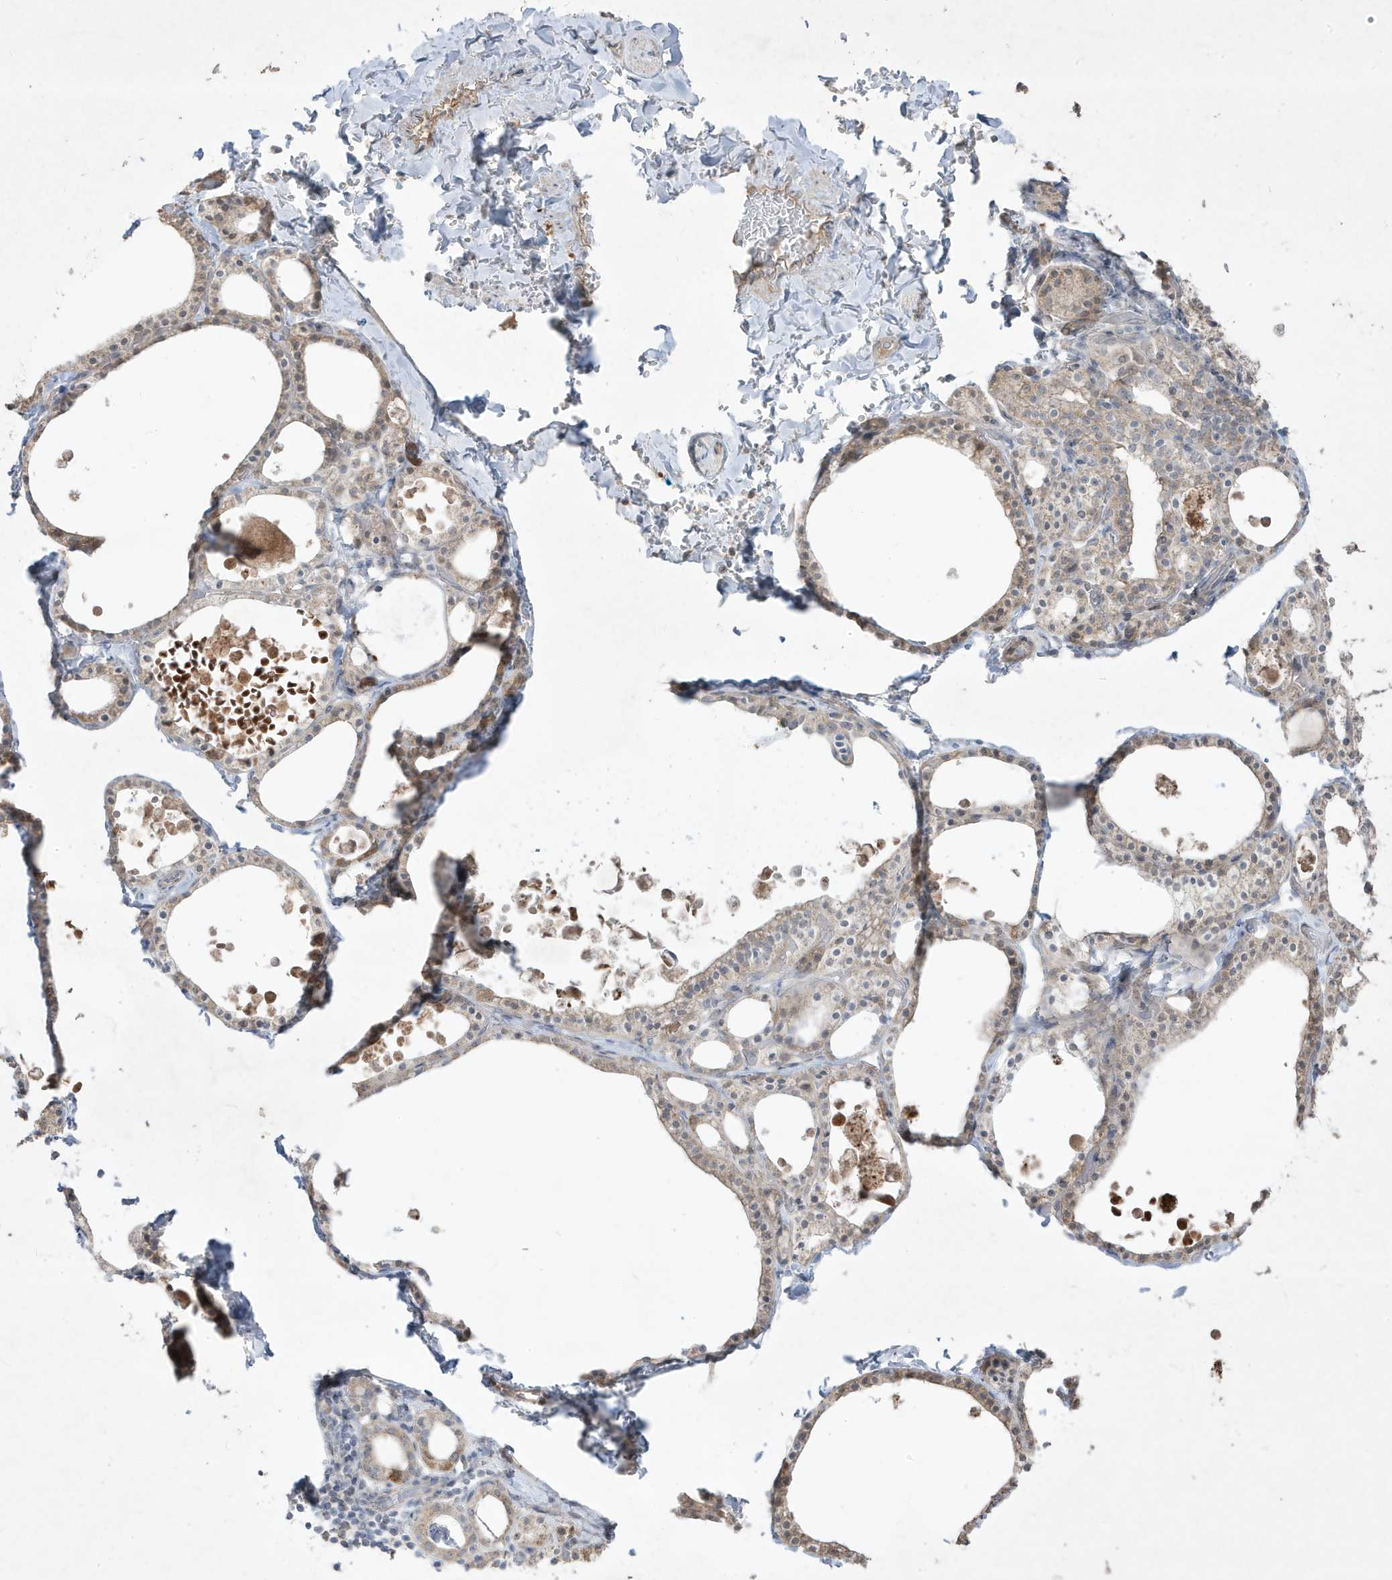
{"staining": {"intensity": "moderate", "quantity": ">75%", "location": "cytoplasmic/membranous"}, "tissue": "thyroid gland", "cell_type": "Glandular cells", "image_type": "normal", "snomed": [{"axis": "morphology", "description": "Normal tissue, NOS"}, {"axis": "topography", "description": "Thyroid gland"}], "caption": "Immunohistochemistry (IHC) (DAB) staining of normal thyroid gland exhibits moderate cytoplasmic/membranous protein staining in approximately >75% of glandular cells. (DAB IHC with brightfield microscopy, high magnification).", "gene": "RGL4", "patient": {"sex": "male", "age": 56}}